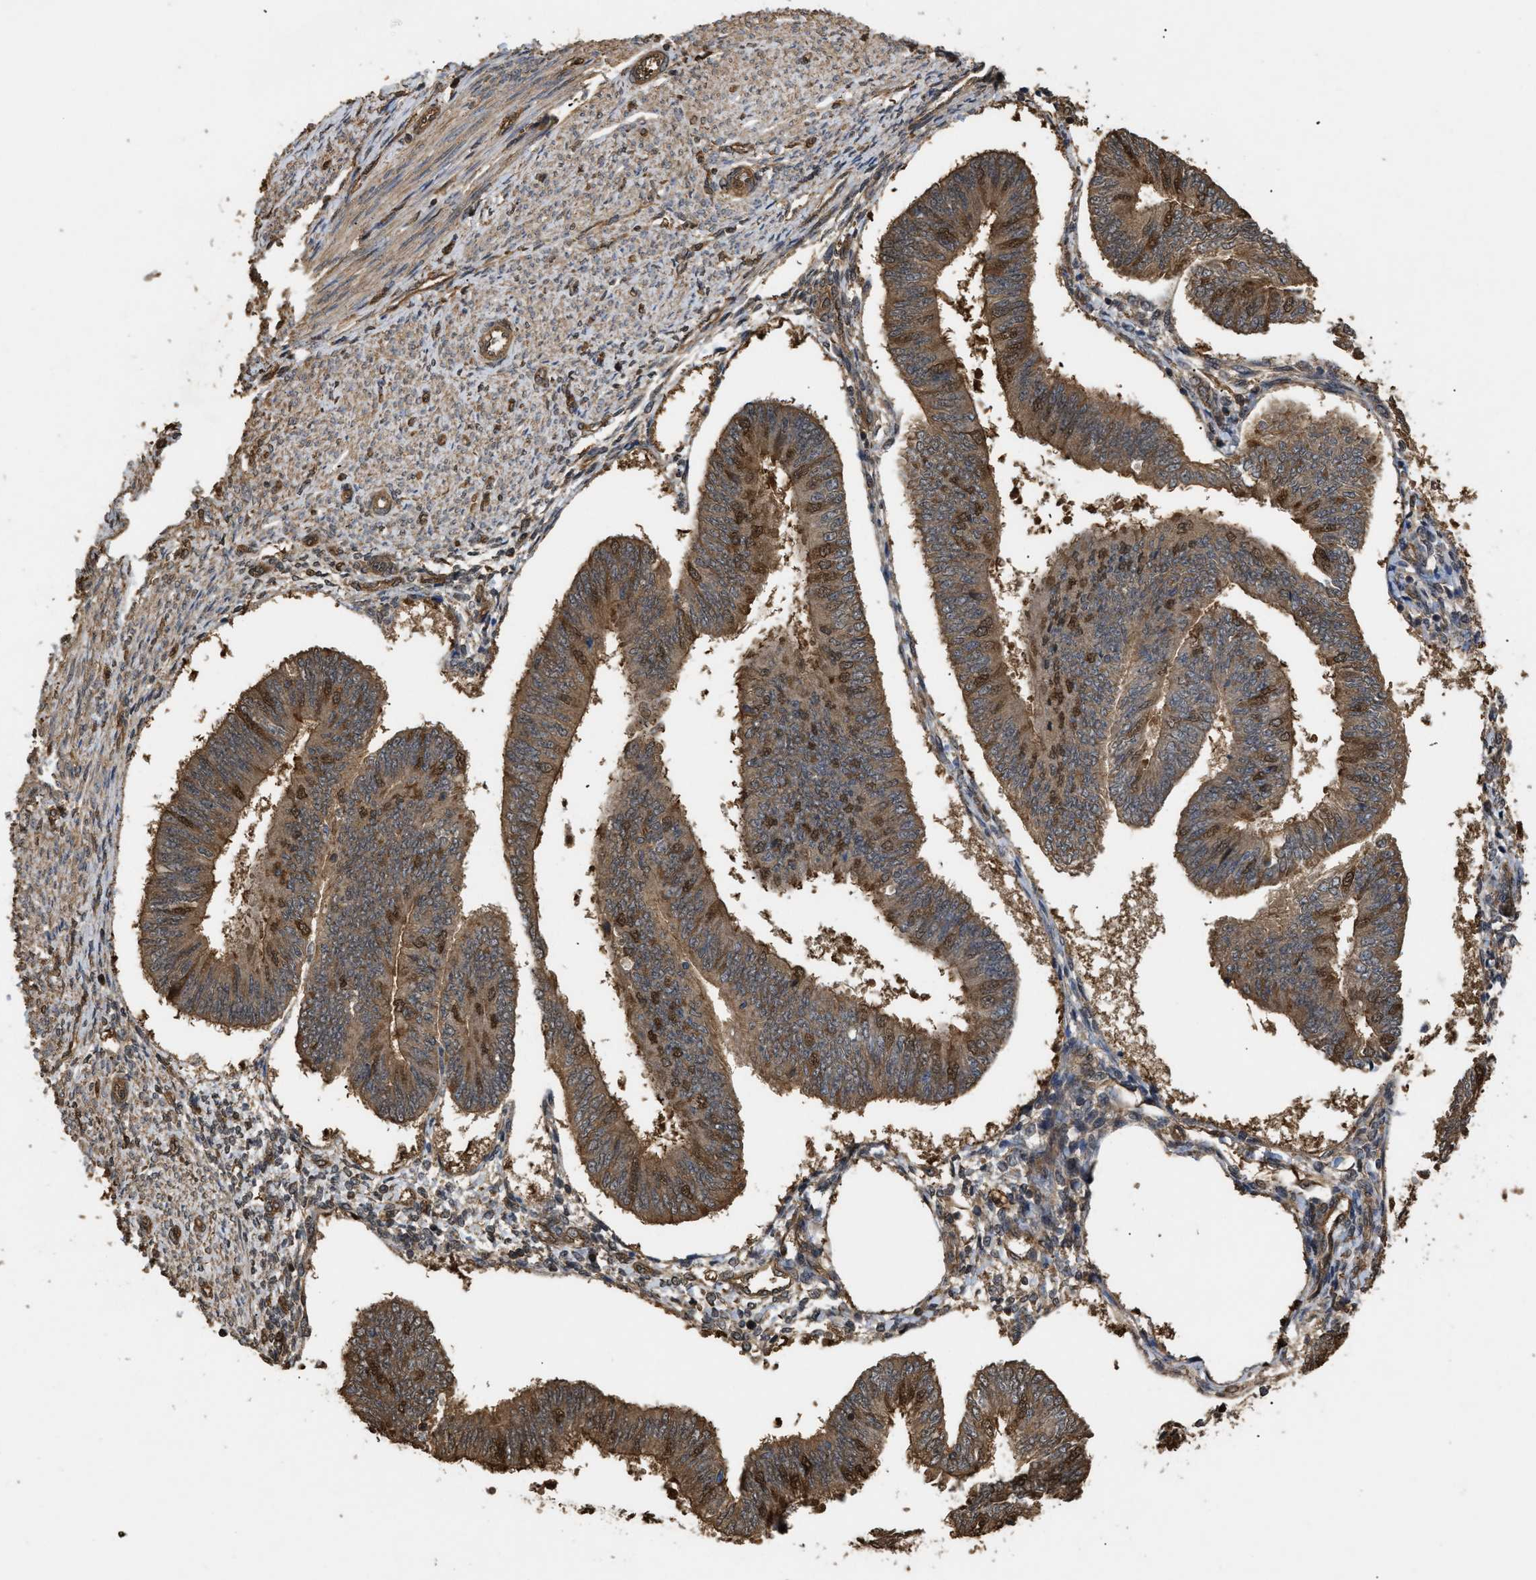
{"staining": {"intensity": "moderate", "quantity": ">75%", "location": "cytoplasmic/membranous,nuclear"}, "tissue": "endometrial cancer", "cell_type": "Tumor cells", "image_type": "cancer", "snomed": [{"axis": "morphology", "description": "Adenocarcinoma, NOS"}, {"axis": "topography", "description": "Endometrium"}], "caption": "Endometrial cancer tissue demonstrates moderate cytoplasmic/membranous and nuclear staining in approximately >75% of tumor cells", "gene": "CALM1", "patient": {"sex": "female", "age": 58}}